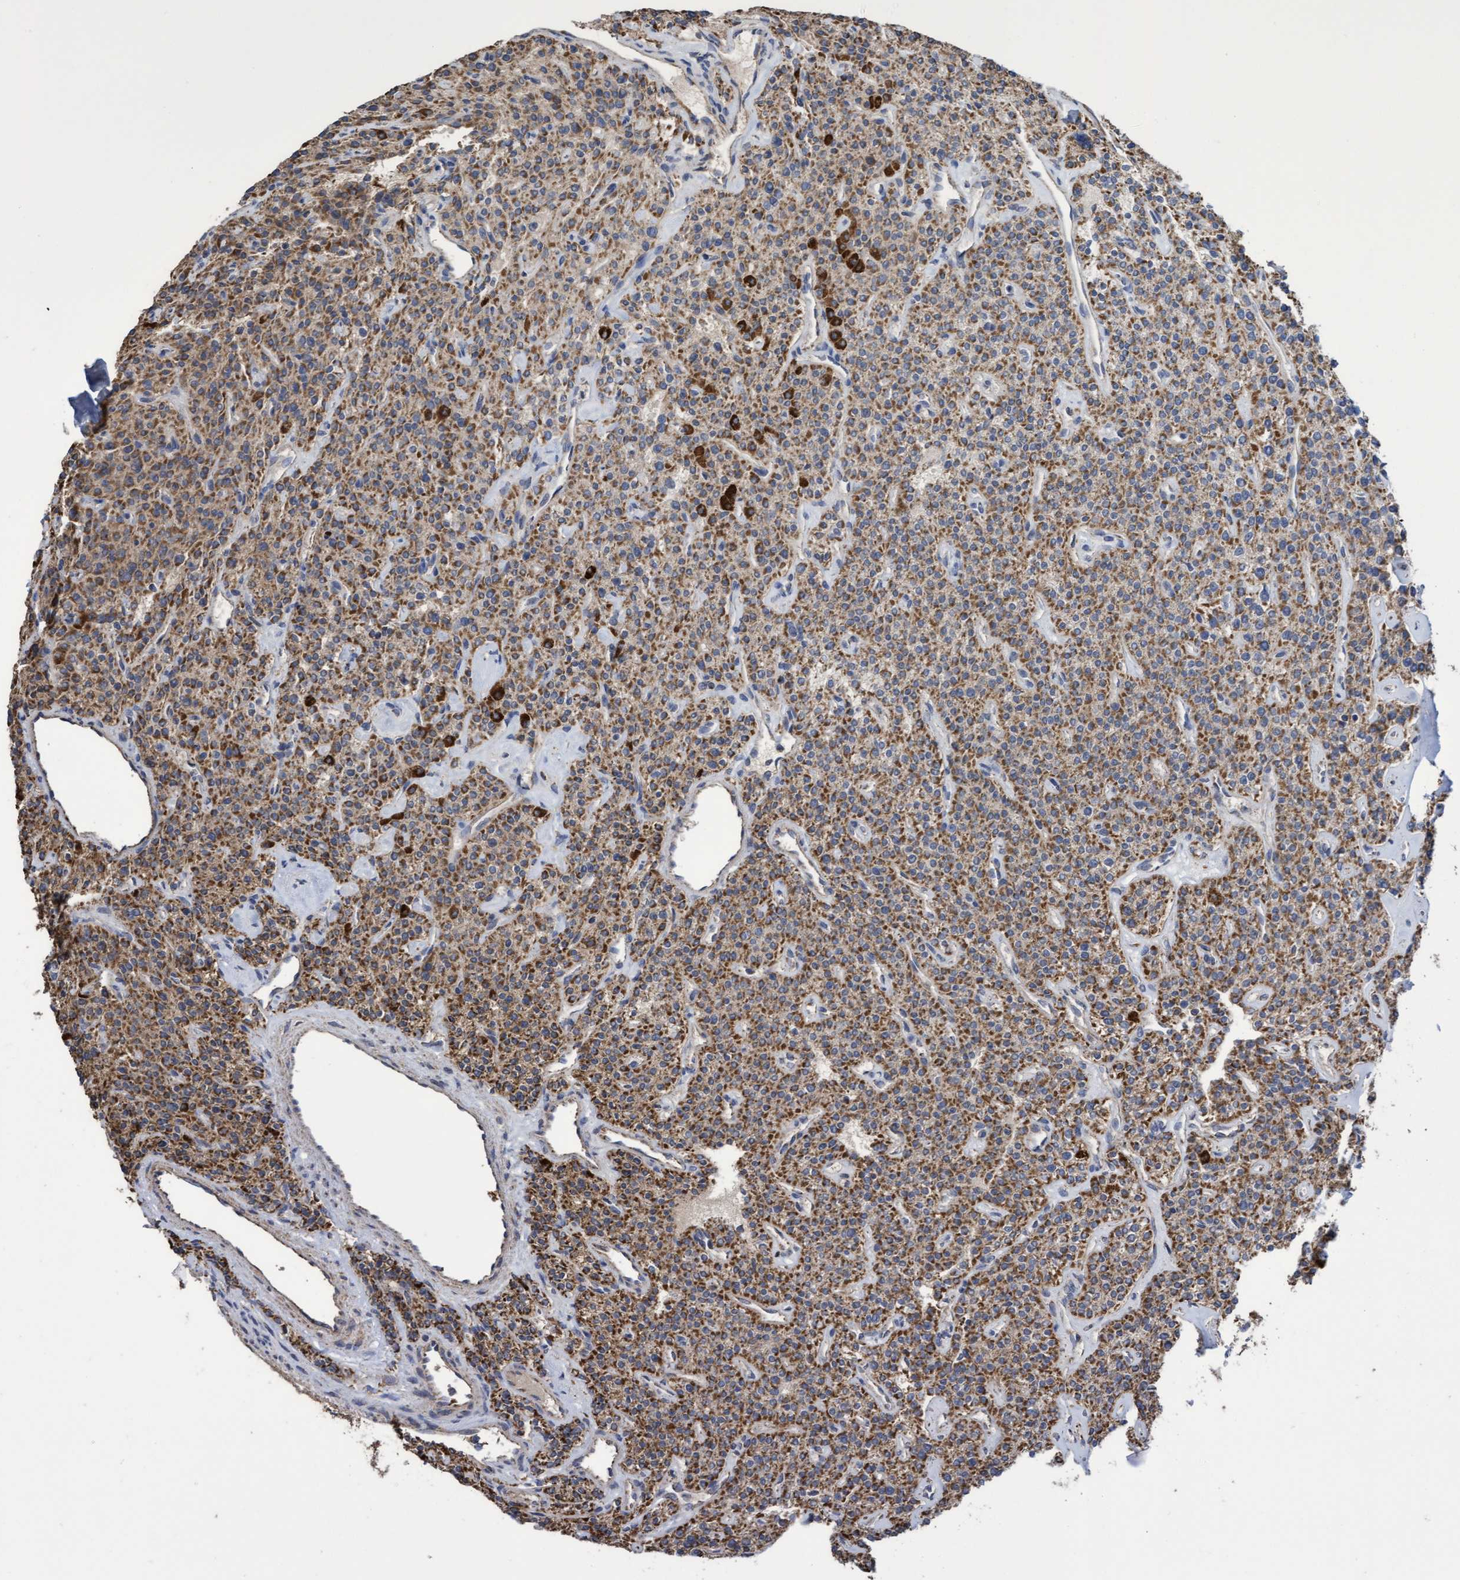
{"staining": {"intensity": "strong", "quantity": ">75%", "location": "cytoplasmic/membranous"}, "tissue": "parathyroid gland", "cell_type": "Glandular cells", "image_type": "normal", "snomed": [{"axis": "morphology", "description": "Normal tissue, NOS"}, {"axis": "topography", "description": "Parathyroid gland"}], "caption": "Protein staining of benign parathyroid gland exhibits strong cytoplasmic/membranous expression in about >75% of glandular cells. (Stains: DAB (3,3'-diaminobenzidine) in brown, nuclei in blue, Microscopy: brightfield microscopy at high magnification).", "gene": "COBL", "patient": {"sex": "male", "age": 46}}